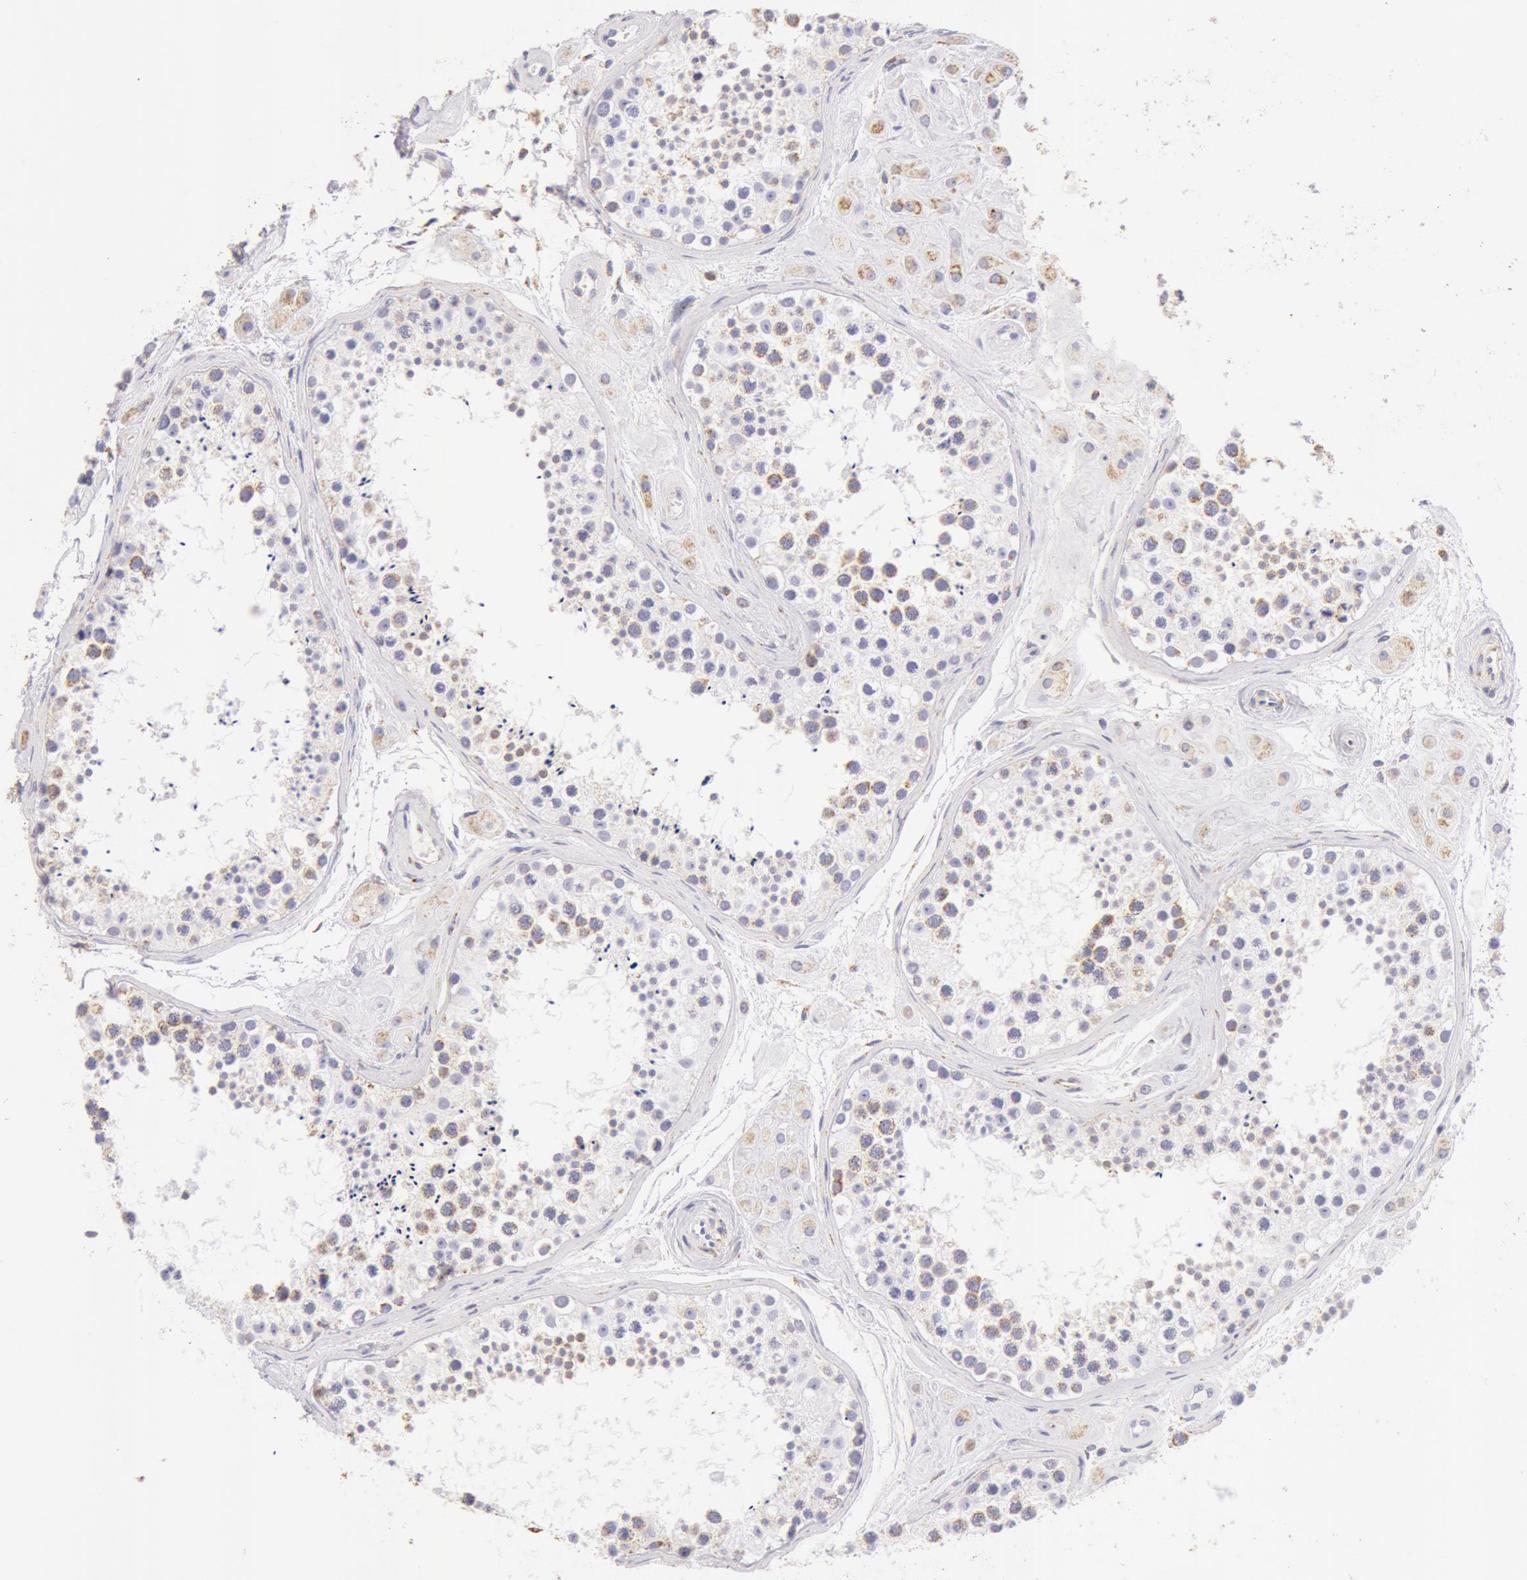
{"staining": {"intensity": "weak", "quantity": "25%-75%", "location": "cytoplasmic/membranous"}, "tissue": "testis", "cell_type": "Cells in seminiferous ducts", "image_type": "normal", "snomed": [{"axis": "morphology", "description": "Normal tissue, NOS"}, {"axis": "topography", "description": "Testis"}], "caption": "The immunohistochemical stain highlights weak cytoplasmic/membranous staining in cells in seminiferous ducts of benign testis. (brown staining indicates protein expression, while blue staining denotes nuclei).", "gene": "ATP5F1B", "patient": {"sex": "male", "age": 38}}